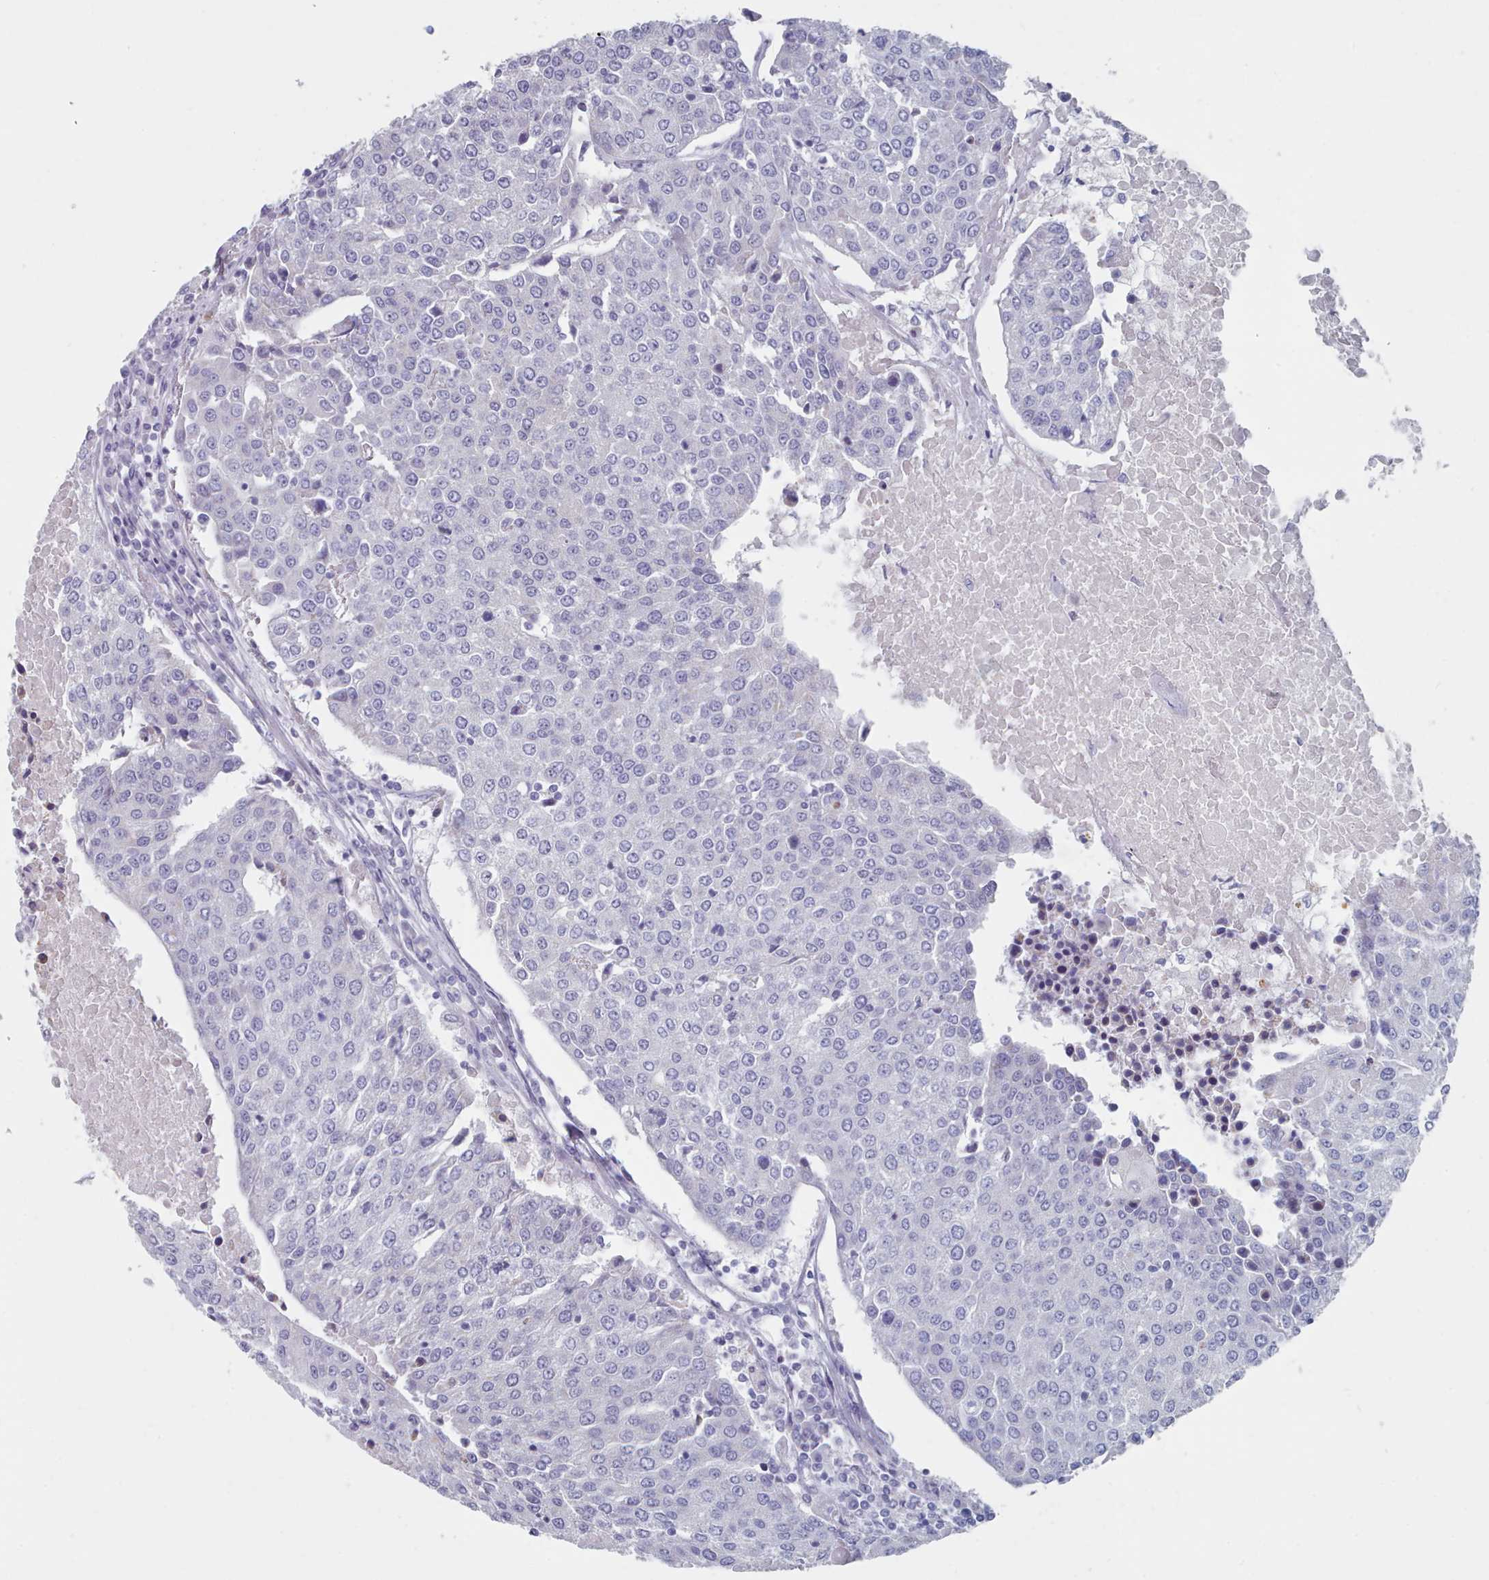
{"staining": {"intensity": "negative", "quantity": "none", "location": "none"}, "tissue": "urothelial cancer", "cell_type": "Tumor cells", "image_type": "cancer", "snomed": [{"axis": "morphology", "description": "Urothelial carcinoma, High grade"}, {"axis": "topography", "description": "Urinary bladder"}], "caption": "This is a image of immunohistochemistry staining of urothelial cancer, which shows no staining in tumor cells.", "gene": "HAO1", "patient": {"sex": "female", "age": 85}}